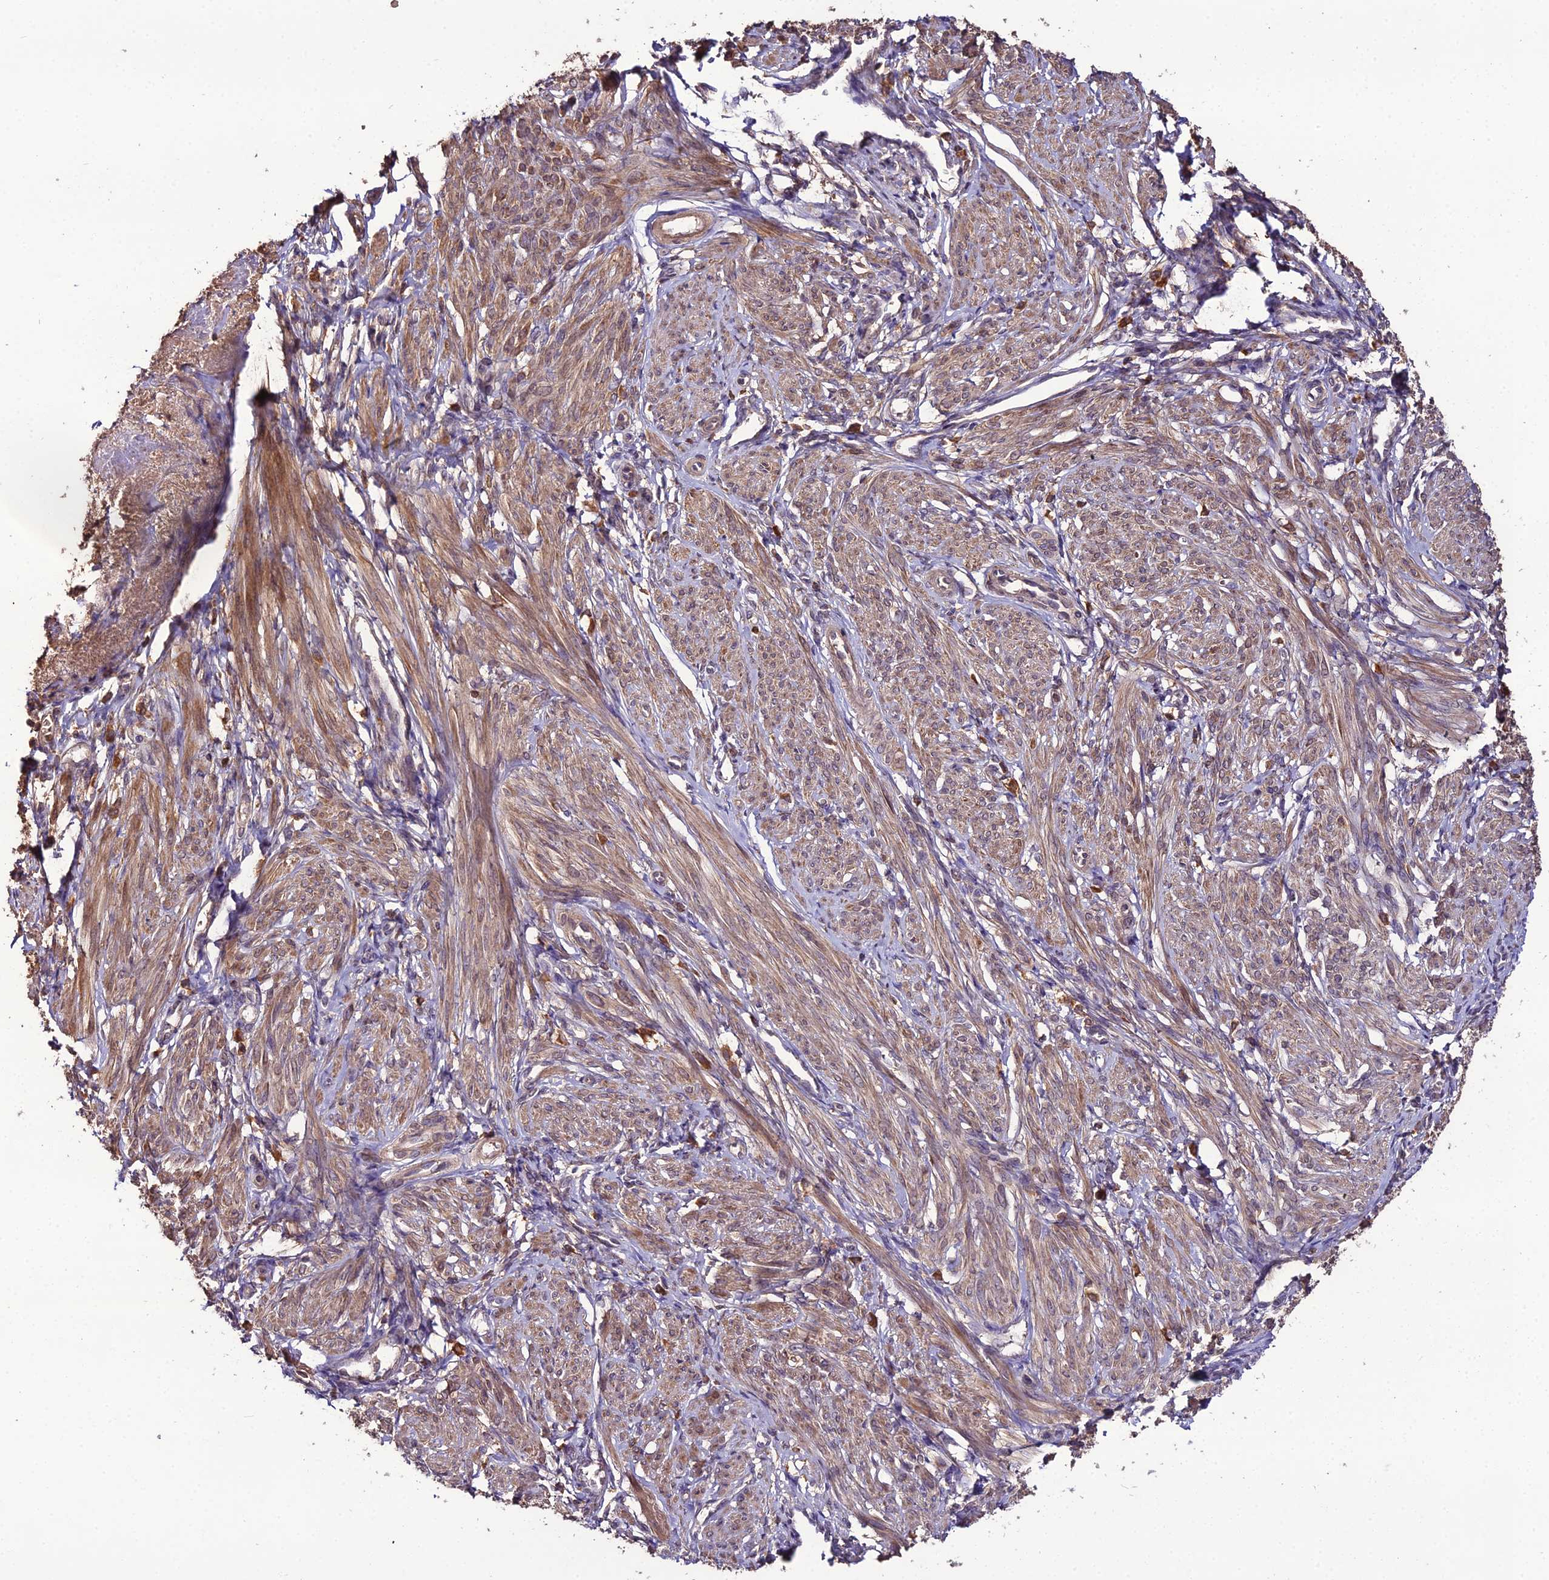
{"staining": {"intensity": "moderate", "quantity": "25%-75%", "location": "cytoplasmic/membranous"}, "tissue": "smooth muscle", "cell_type": "Smooth muscle cells", "image_type": "normal", "snomed": [{"axis": "morphology", "description": "Normal tissue, NOS"}, {"axis": "topography", "description": "Smooth muscle"}], "caption": "Human smooth muscle stained for a protein (brown) displays moderate cytoplasmic/membranous positive expression in approximately 25%-75% of smooth muscle cells.", "gene": "KCTD16", "patient": {"sex": "female", "age": 39}}